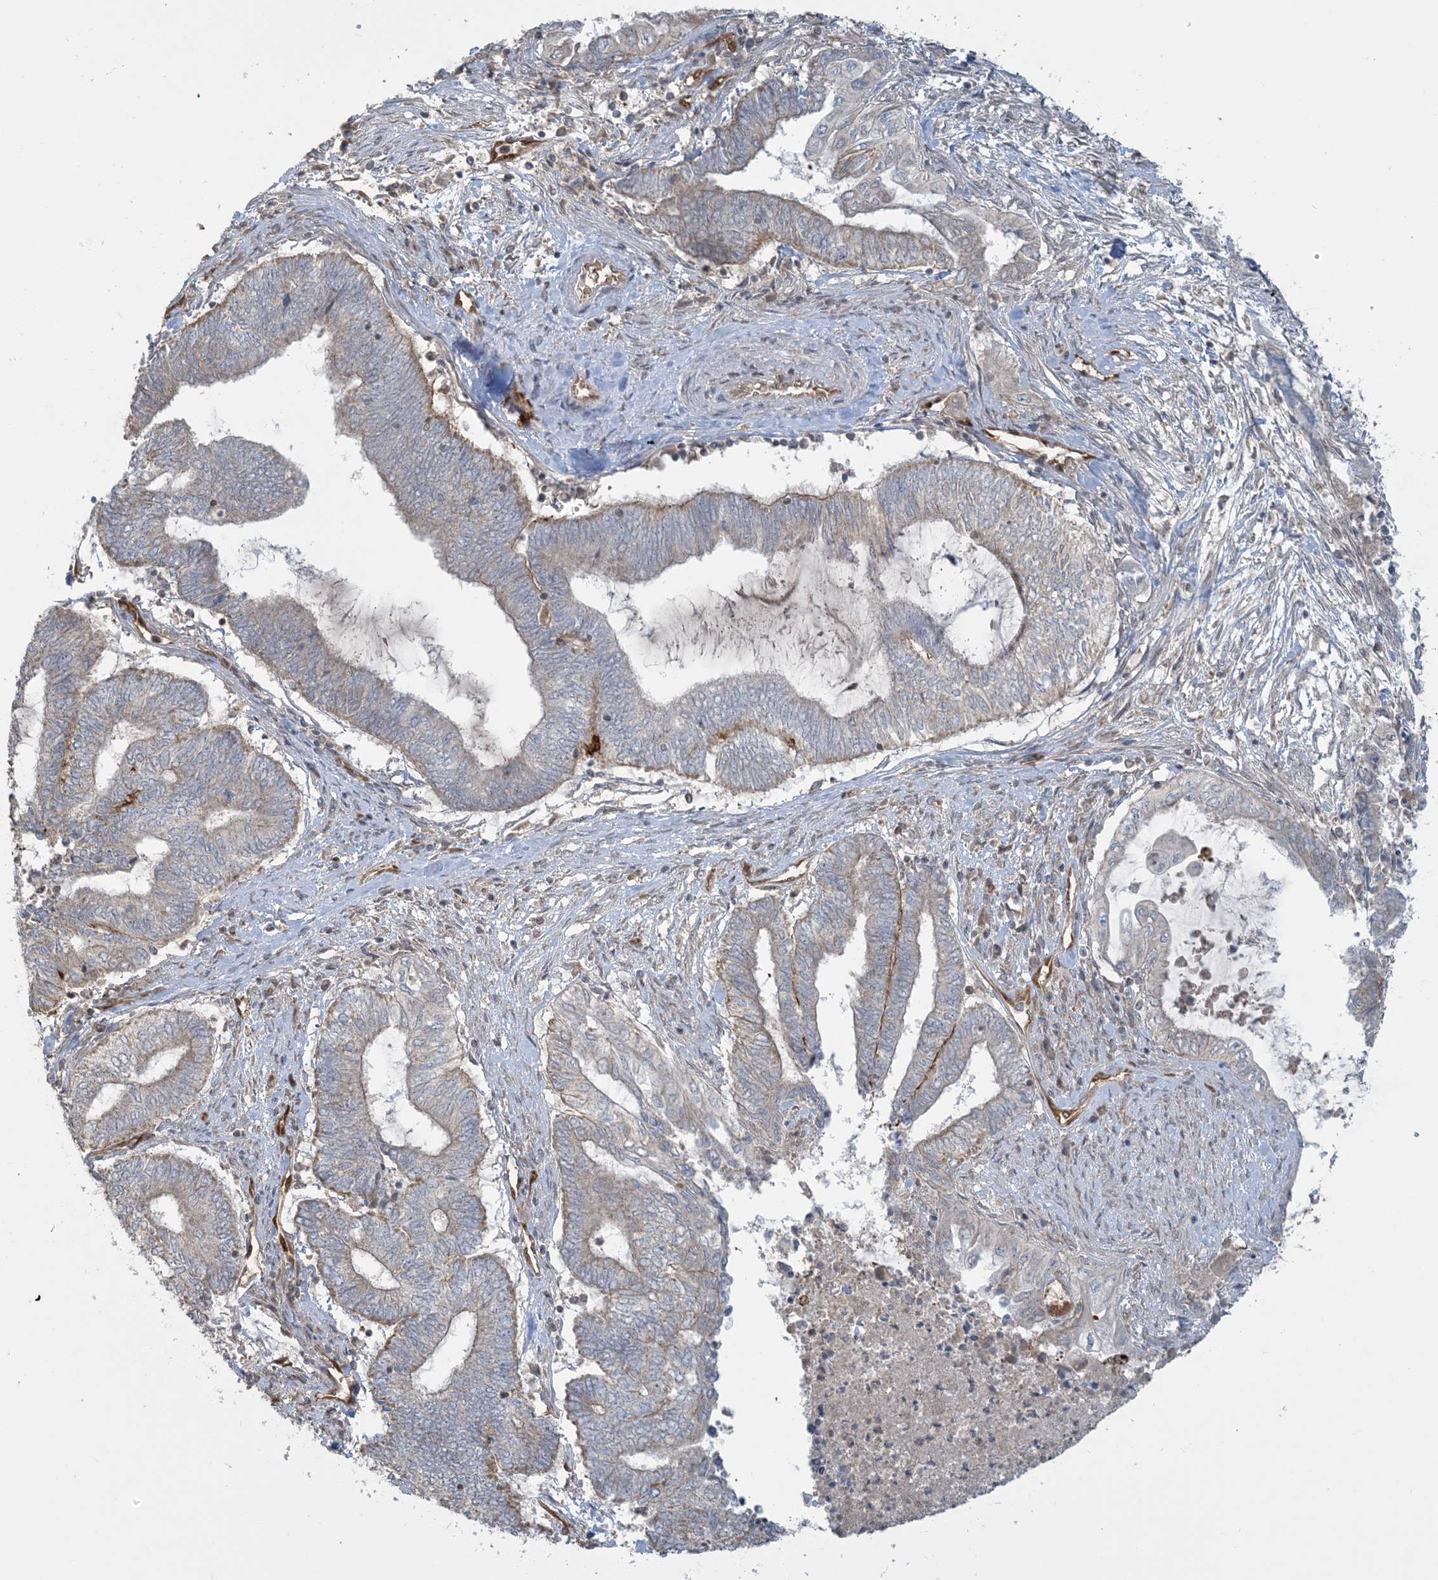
{"staining": {"intensity": "weak", "quantity": "25%-75%", "location": "cytoplasmic/membranous"}, "tissue": "endometrial cancer", "cell_type": "Tumor cells", "image_type": "cancer", "snomed": [{"axis": "morphology", "description": "Adenocarcinoma, NOS"}, {"axis": "topography", "description": "Uterus"}, {"axis": "topography", "description": "Endometrium"}], "caption": "Protein expression analysis of human endometrial cancer (adenocarcinoma) reveals weak cytoplasmic/membranous positivity in approximately 25%-75% of tumor cells. The staining was performed using DAB to visualize the protein expression in brown, while the nuclei were stained in blue with hematoxylin (Magnification: 20x).", "gene": "PPM1F", "patient": {"sex": "female", "age": 70}}